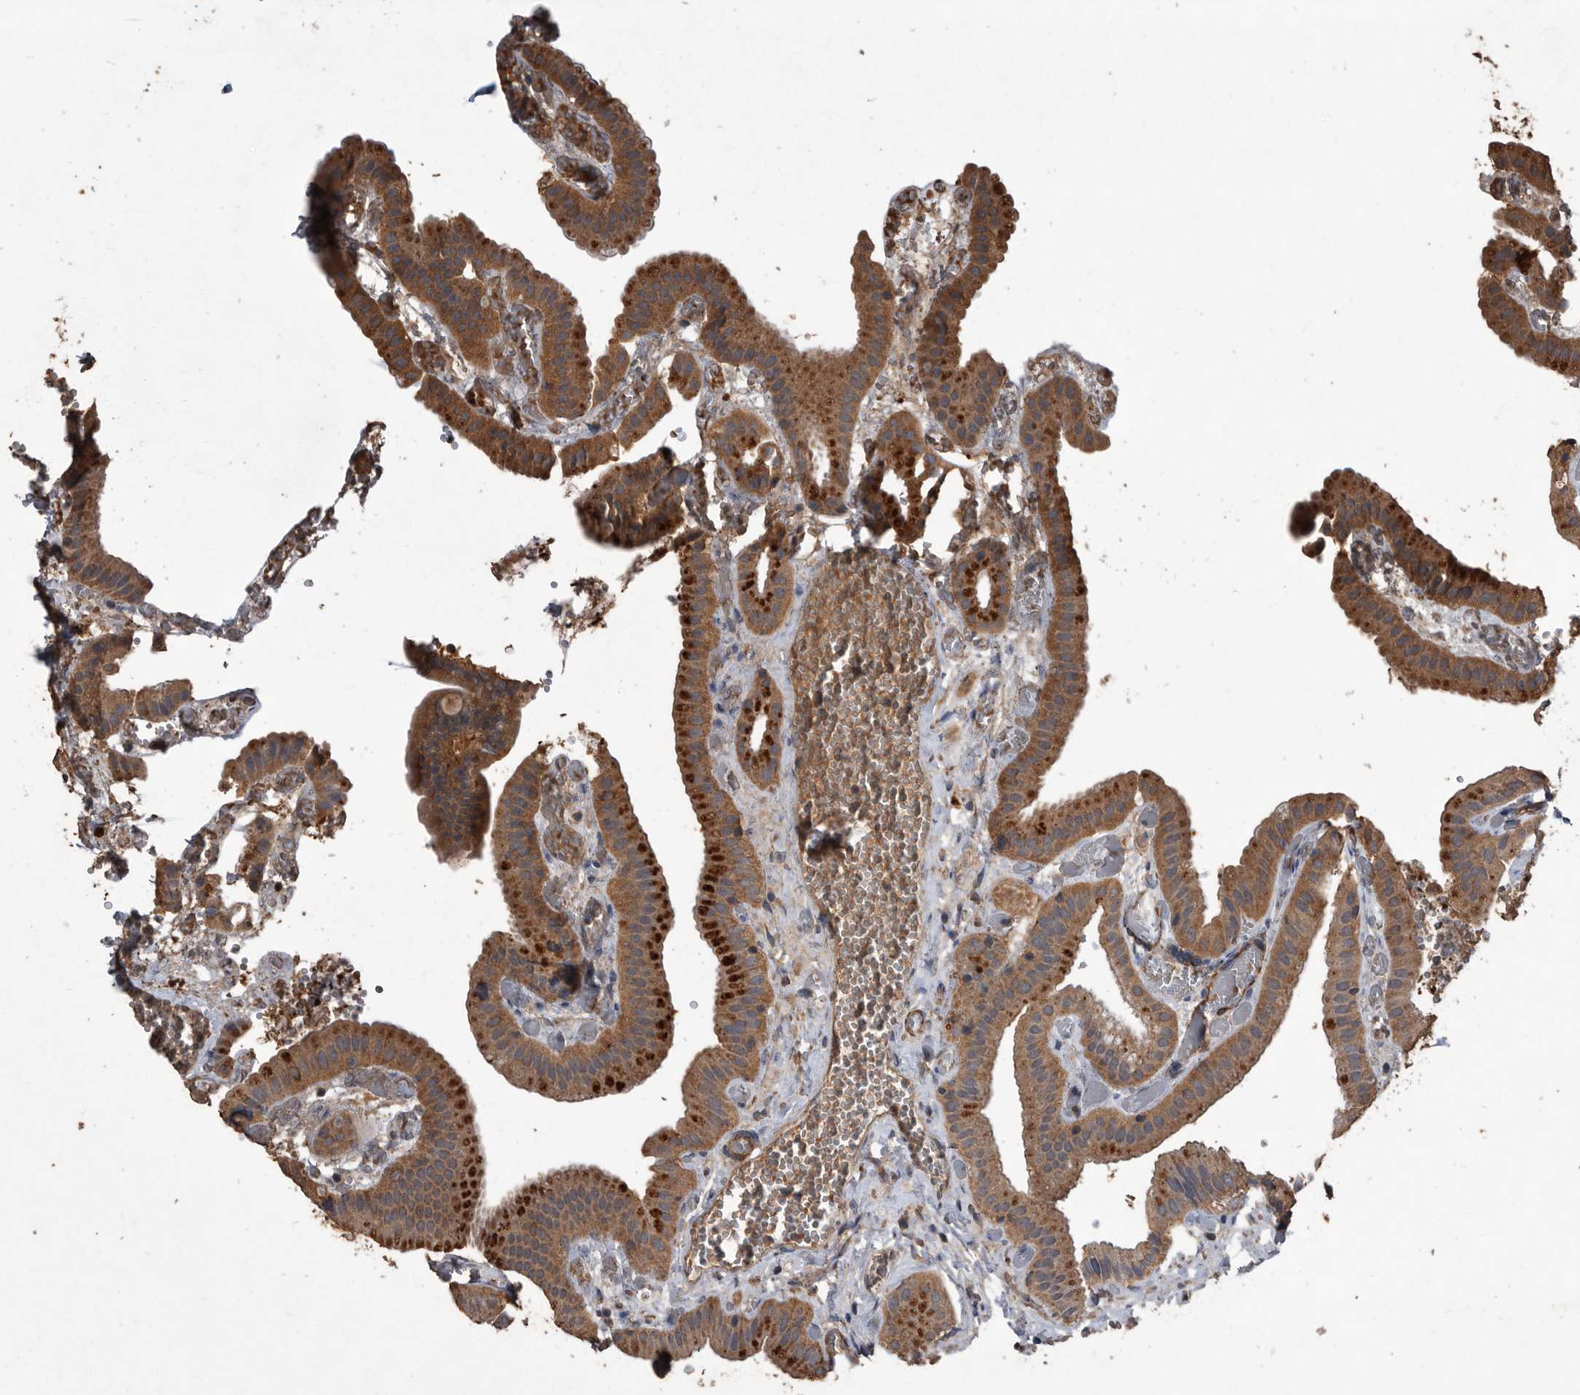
{"staining": {"intensity": "strong", "quantity": ">75%", "location": "cytoplasmic/membranous"}, "tissue": "gallbladder", "cell_type": "Glandular cells", "image_type": "normal", "snomed": [{"axis": "morphology", "description": "Normal tissue, NOS"}, {"axis": "topography", "description": "Gallbladder"}], "caption": "Protein staining exhibits strong cytoplasmic/membranous positivity in approximately >75% of glandular cells in benign gallbladder.", "gene": "NRBP1", "patient": {"sex": "female", "age": 64}}